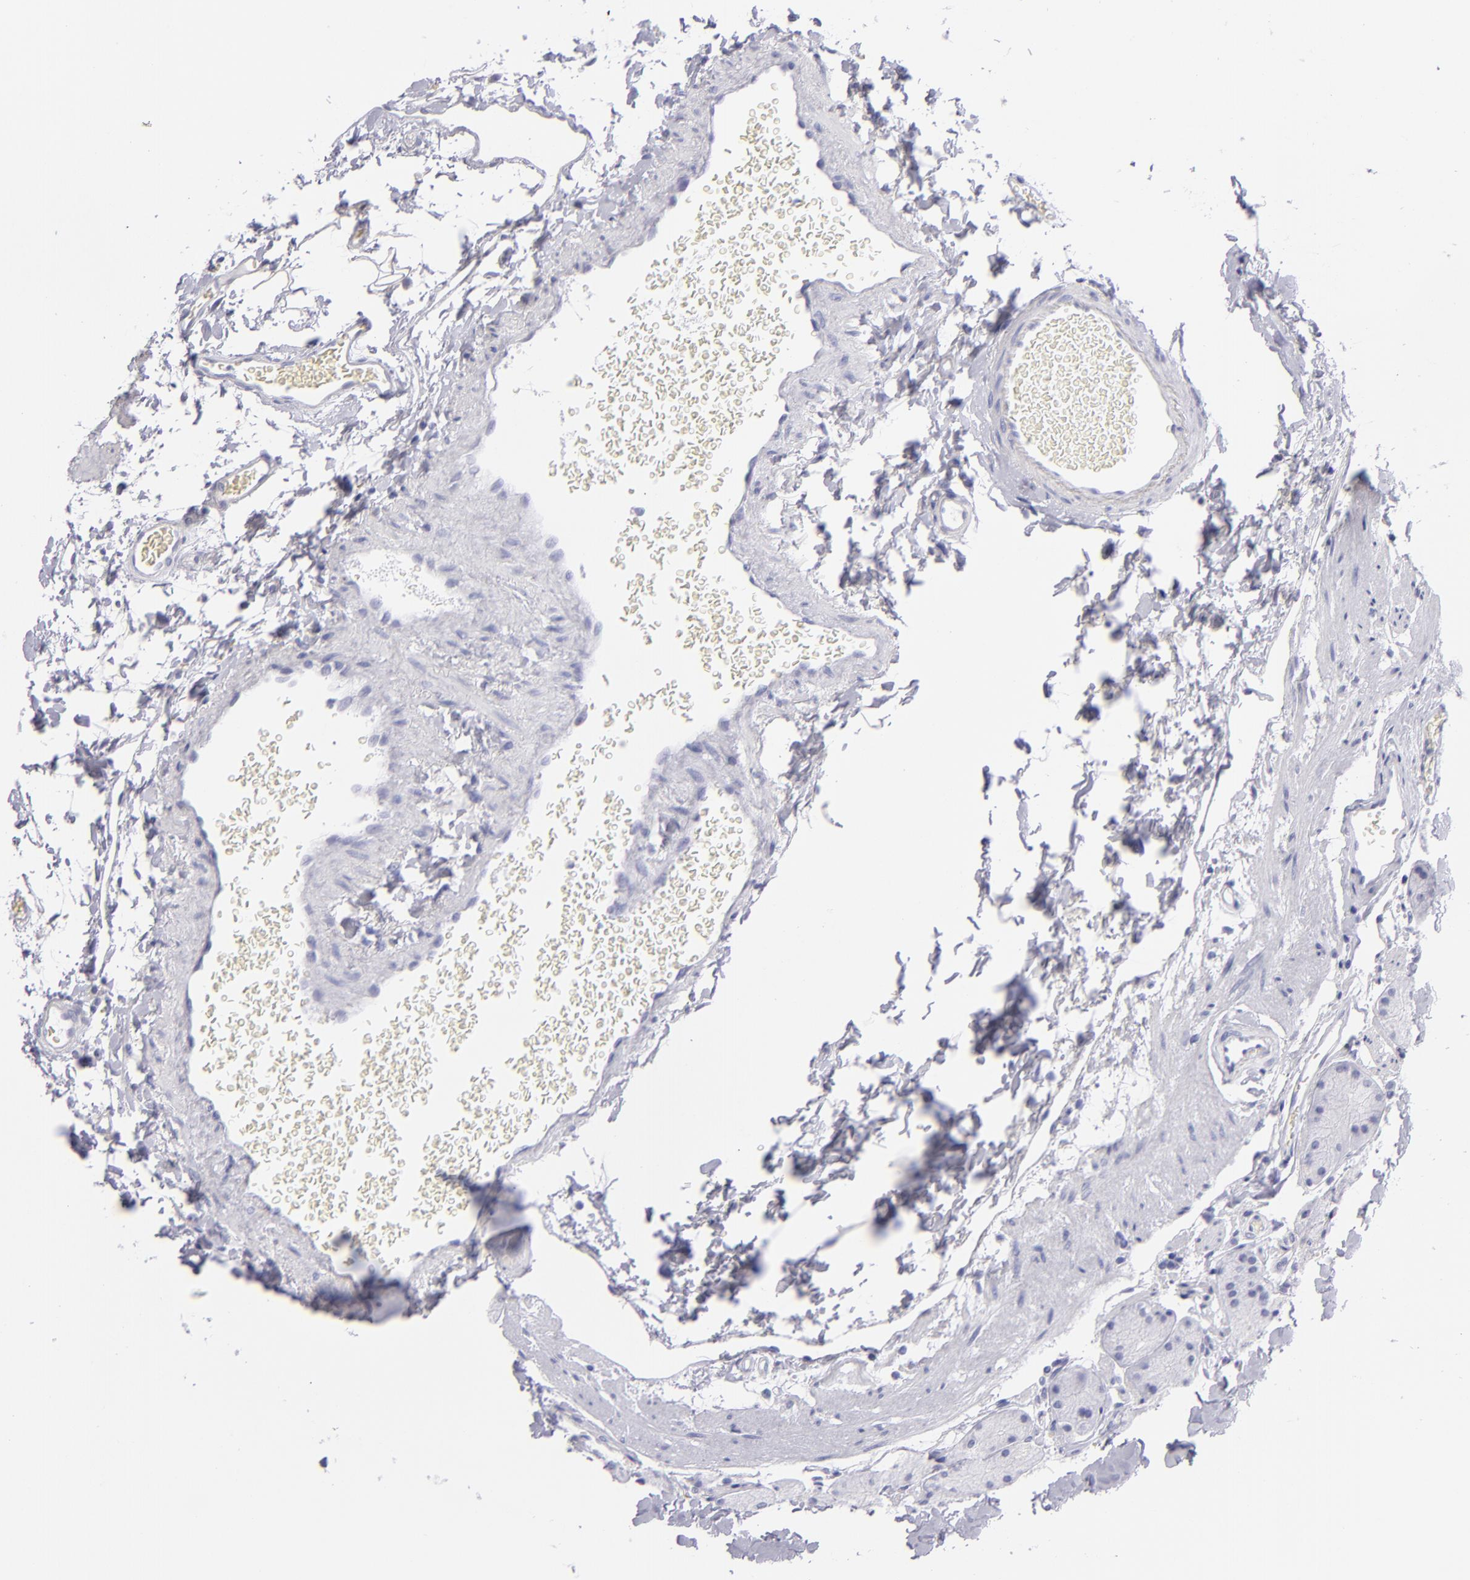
{"staining": {"intensity": "negative", "quantity": "none", "location": "none"}, "tissue": "stomach", "cell_type": "Glandular cells", "image_type": "normal", "snomed": [{"axis": "morphology", "description": "Normal tissue, NOS"}, {"axis": "topography", "description": "Stomach, upper"}, {"axis": "topography", "description": "Stomach"}], "caption": "Immunohistochemical staining of unremarkable human stomach shows no significant staining in glandular cells. (DAB immunohistochemistry (IHC) visualized using brightfield microscopy, high magnification).", "gene": "PVALB", "patient": {"sex": "male", "age": 76}}